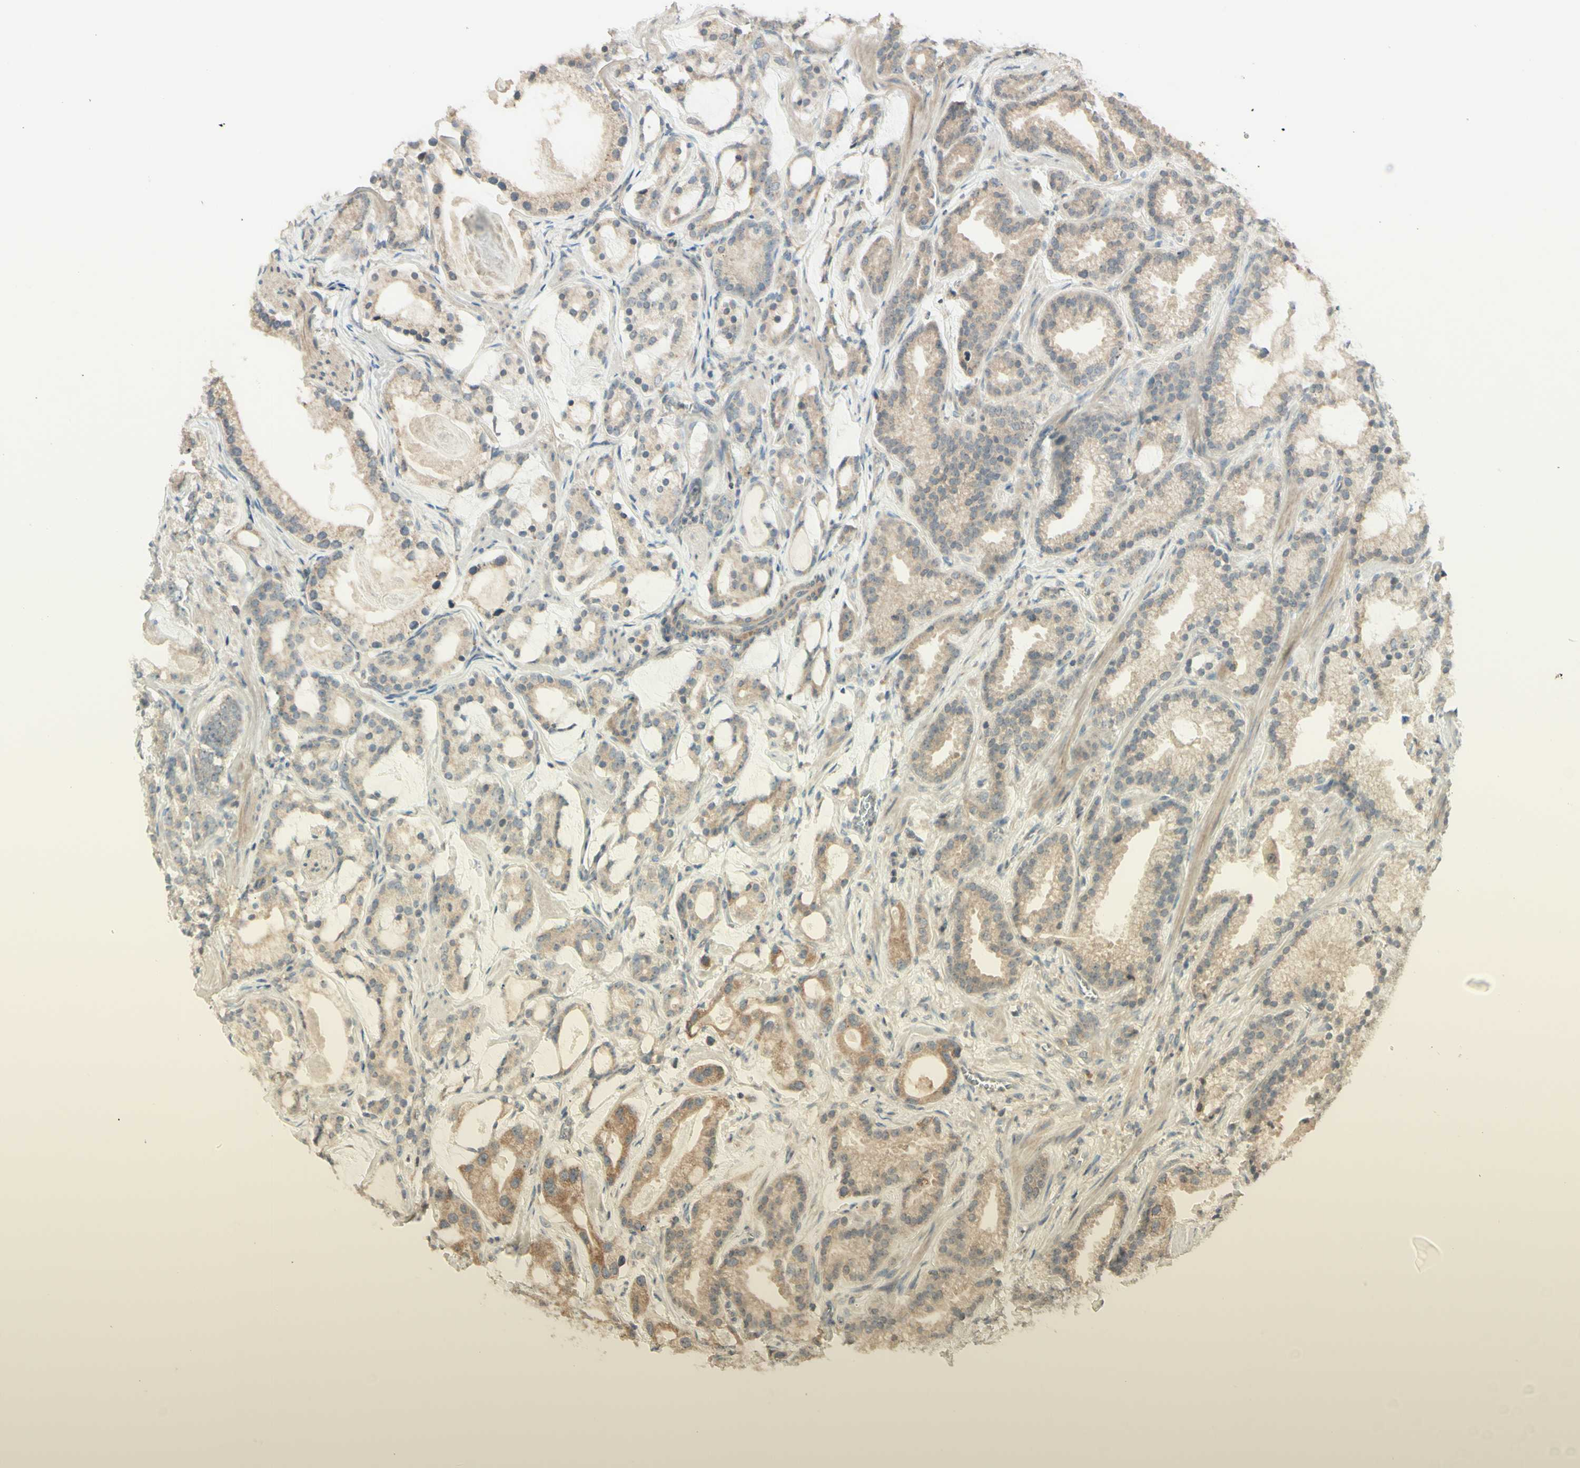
{"staining": {"intensity": "weak", "quantity": ">75%", "location": "cytoplasmic/membranous"}, "tissue": "prostate cancer", "cell_type": "Tumor cells", "image_type": "cancer", "snomed": [{"axis": "morphology", "description": "Adenocarcinoma, Low grade"}, {"axis": "topography", "description": "Prostate"}], "caption": "About >75% of tumor cells in human prostate cancer show weak cytoplasmic/membranous protein expression as visualized by brown immunohistochemical staining.", "gene": "ZW10", "patient": {"sex": "male", "age": 59}}